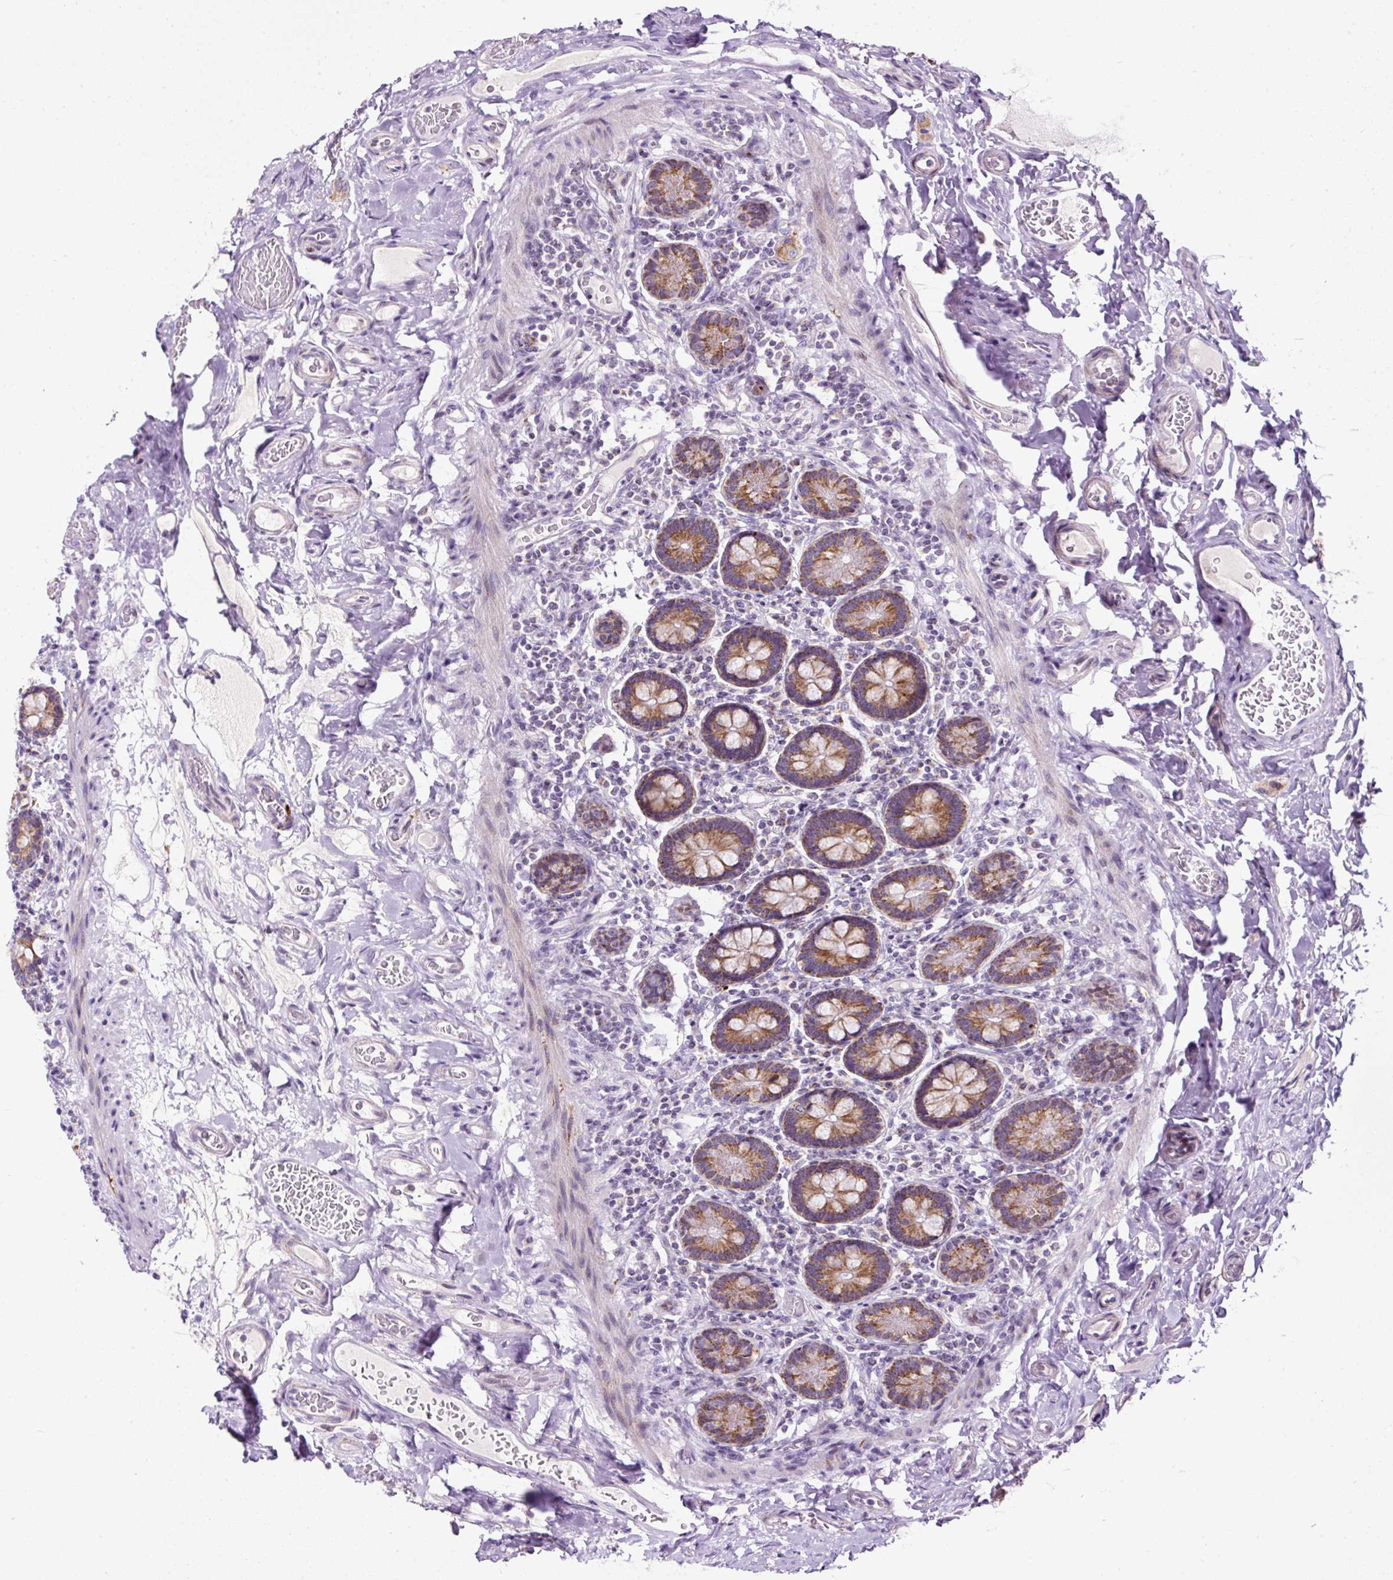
{"staining": {"intensity": "moderate", "quantity": ">75%", "location": "cytoplasmic/membranous"}, "tissue": "small intestine", "cell_type": "Glandular cells", "image_type": "normal", "snomed": [{"axis": "morphology", "description": "Normal tissue, NOS"}, {"axis": "topography", "description": "Small intestine"}], "caption": "DAB immunohistochemical staining of normal human small intestine reveals moderate cytoplasmic/membranous protein positivity in about >75% of glandular cells. The staining was performed using DAB (3,3'-diaminobenzidine), with brown indicating positive protein expression. Nuclei are stained blue with hematoxylin.", "gene": "FMC1", "patient": {"sex": "female", "age": 64}}